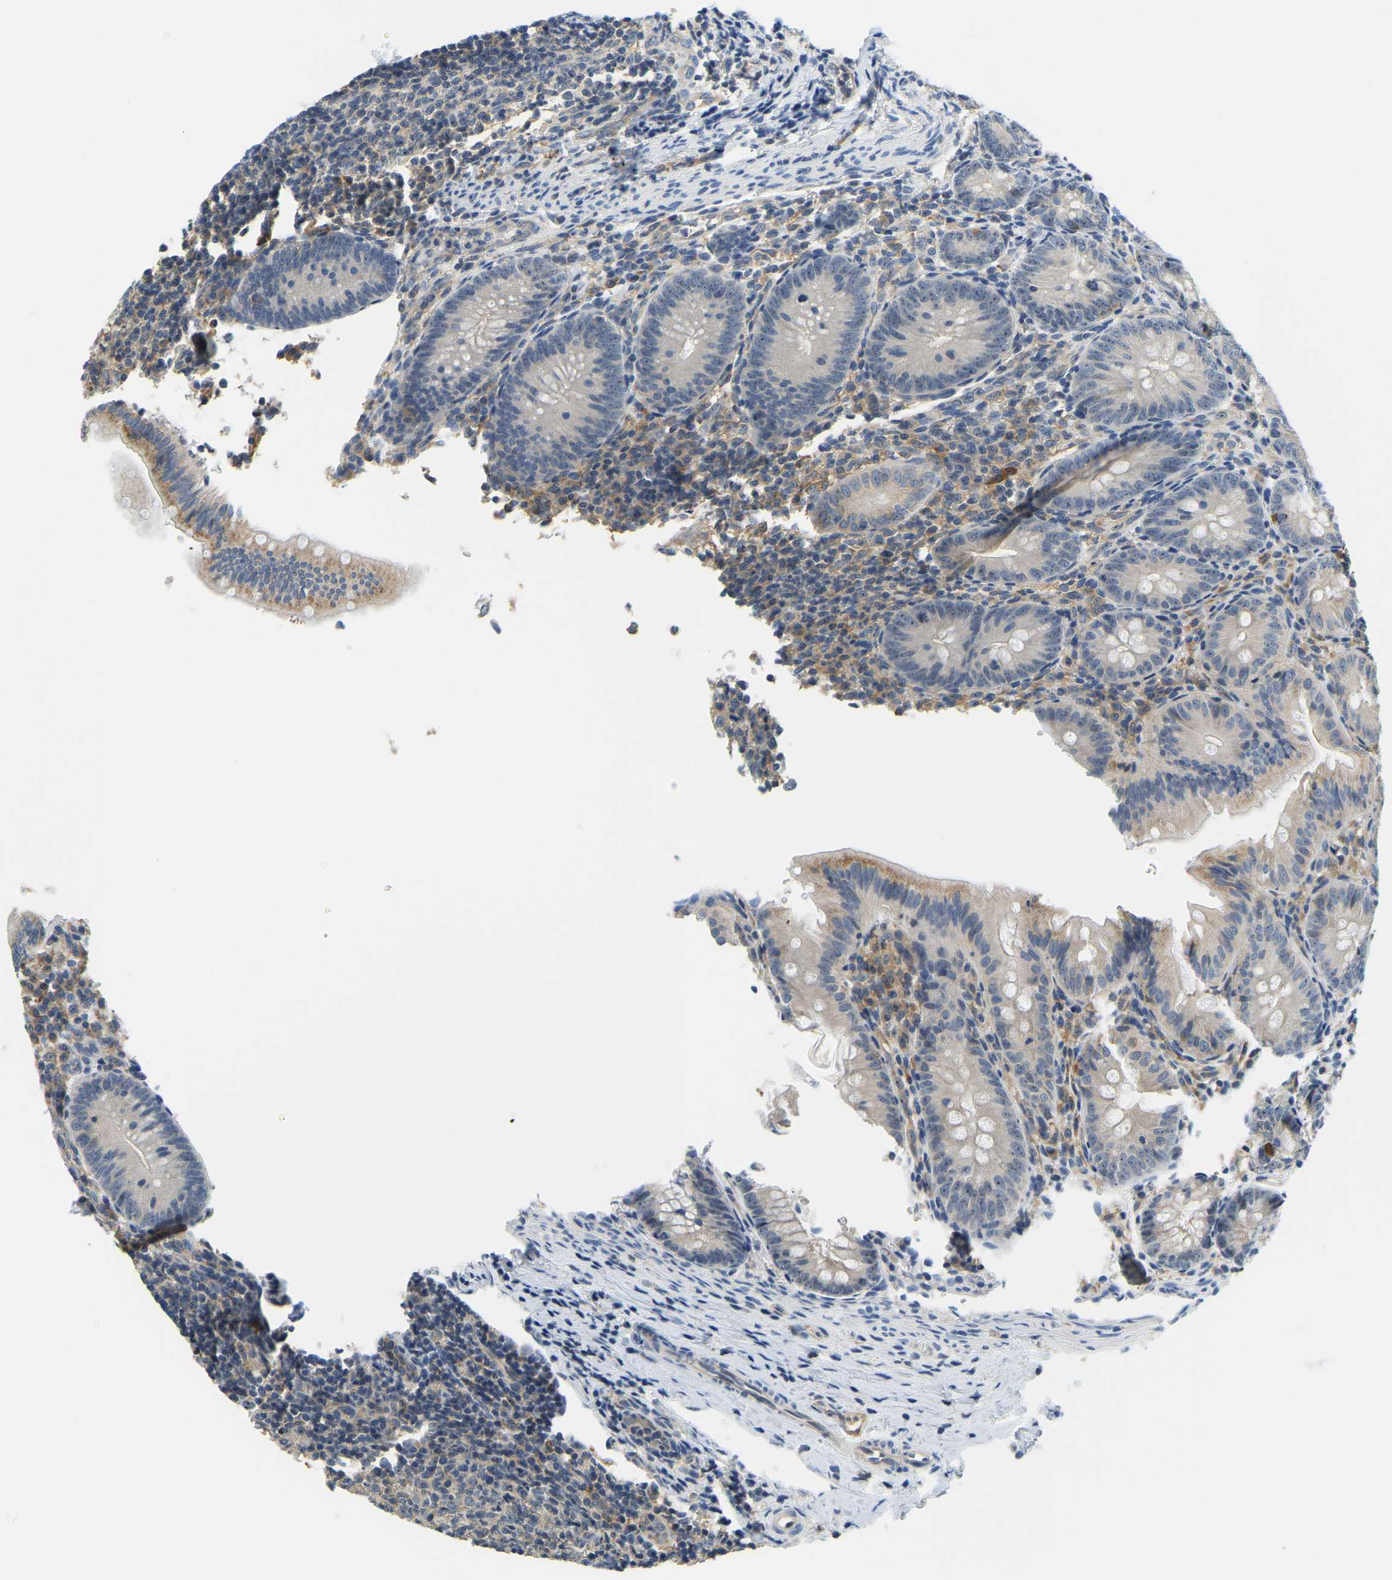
{"staining": {"intensity": "moderate", "quantity": "<25%", "location": "cytoplasmic/membranous"}, "tissue": "appendix", "cell_type": "Glandular cells", "image_type": "normal", "snomed": [{"axis": "morphology", "description": "Normal tissue, NOS"}, {"axis": "topography", "description": "Appendix"}], "caption": "DAB (3,3'-diaminobenzidine) immunohistochemical staining of unremarkable human appendix shows moderate cytoplasmic/membranous protein staining in approximately <25% of glandular cells.", "gene": "RRP1", "patient": {"sex": "male", "age": 1}}